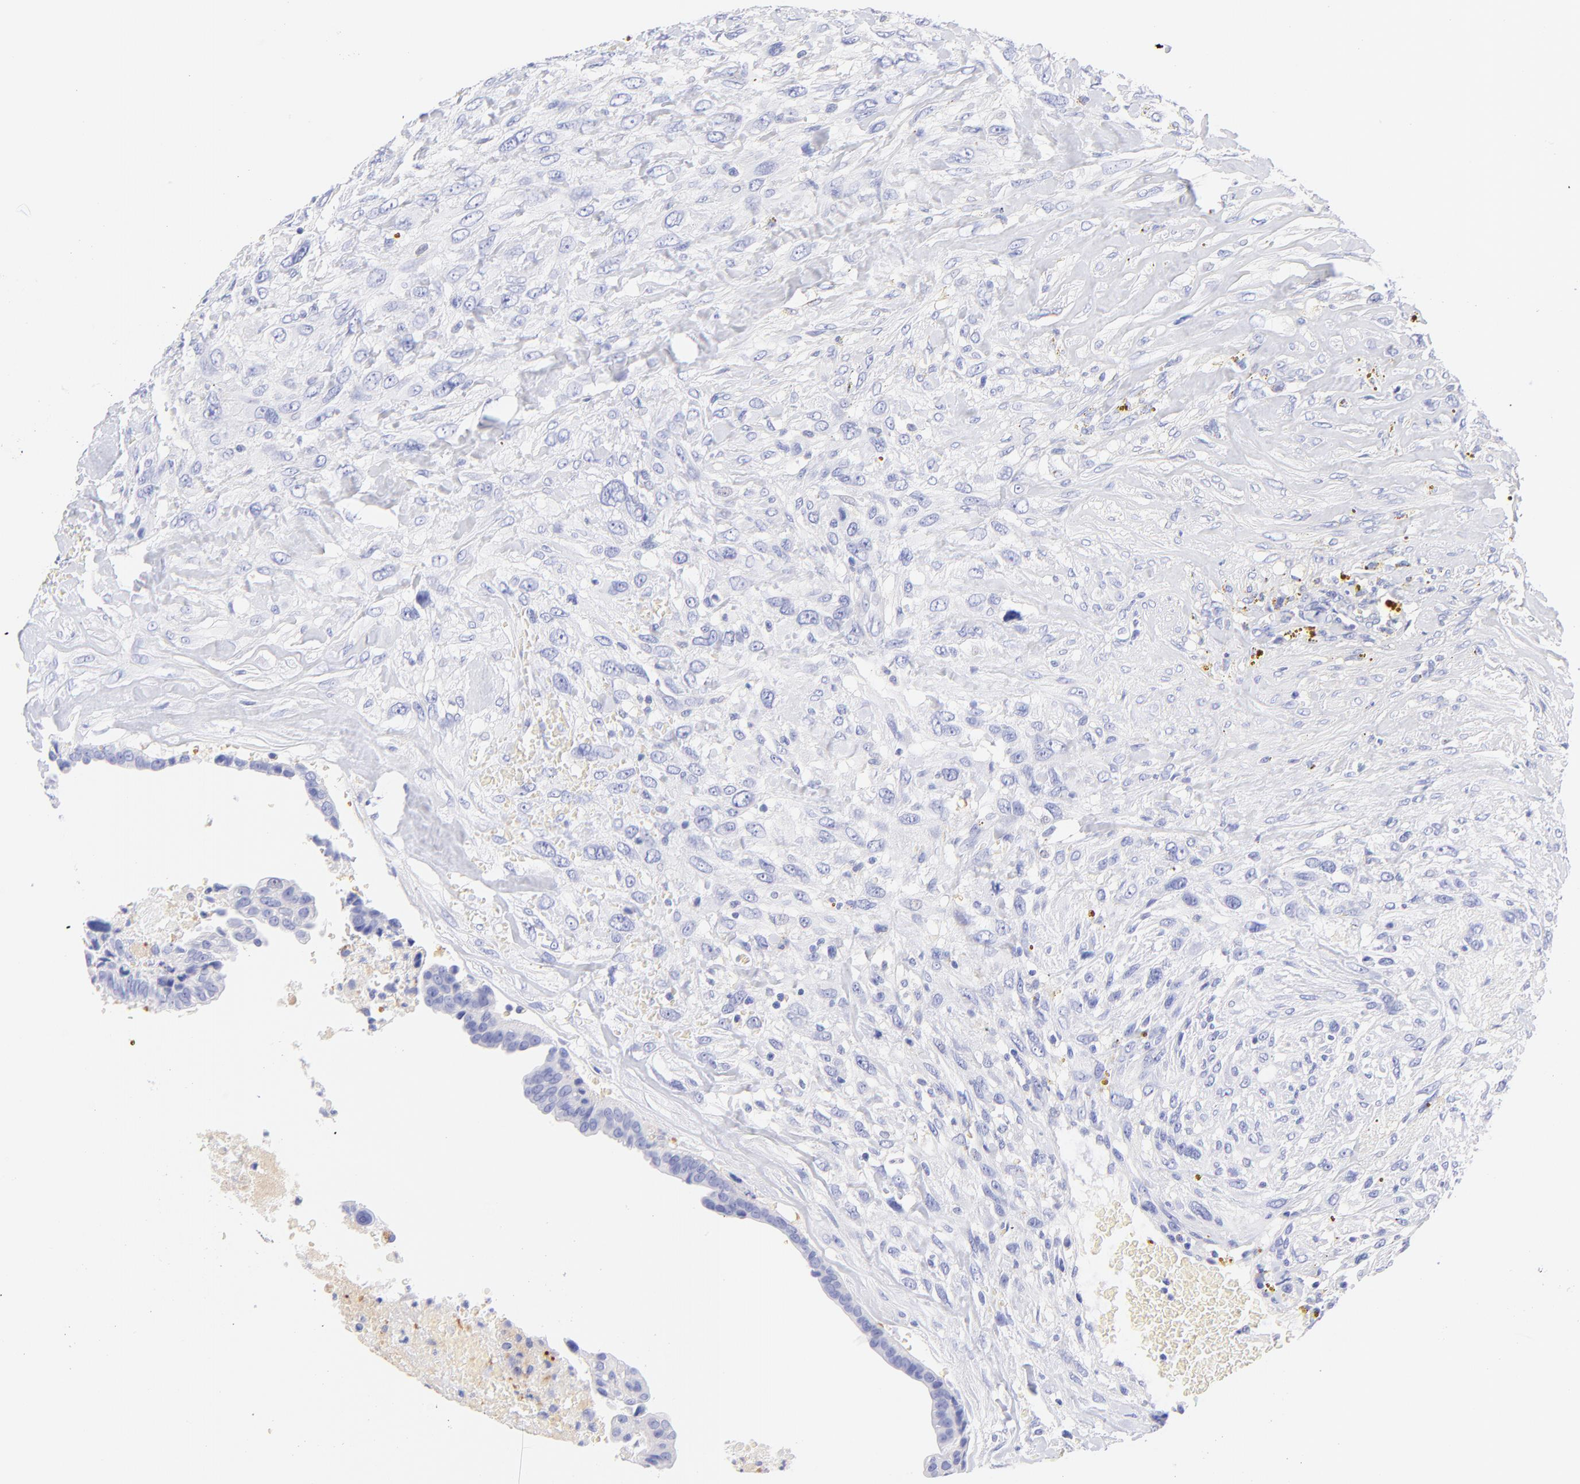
{"staining": {"intensity": "negative", "quantity": "none", "location": "none"}, "tissue": "breast cancer", "cell_type": "Tumor cells", "image_type": "cancer", "snomed": [{"axis": "morphology", "description": "Neoplasm, malignant, NOS"}, {"axis": "topography", "description": "Breast"}], "caption": "Tumor cells show no significant protein staining in breast cancer (neoplasm (malignant)).", "gene": "FRMPD3", "patient": {"sex": "female", "age": 50}}